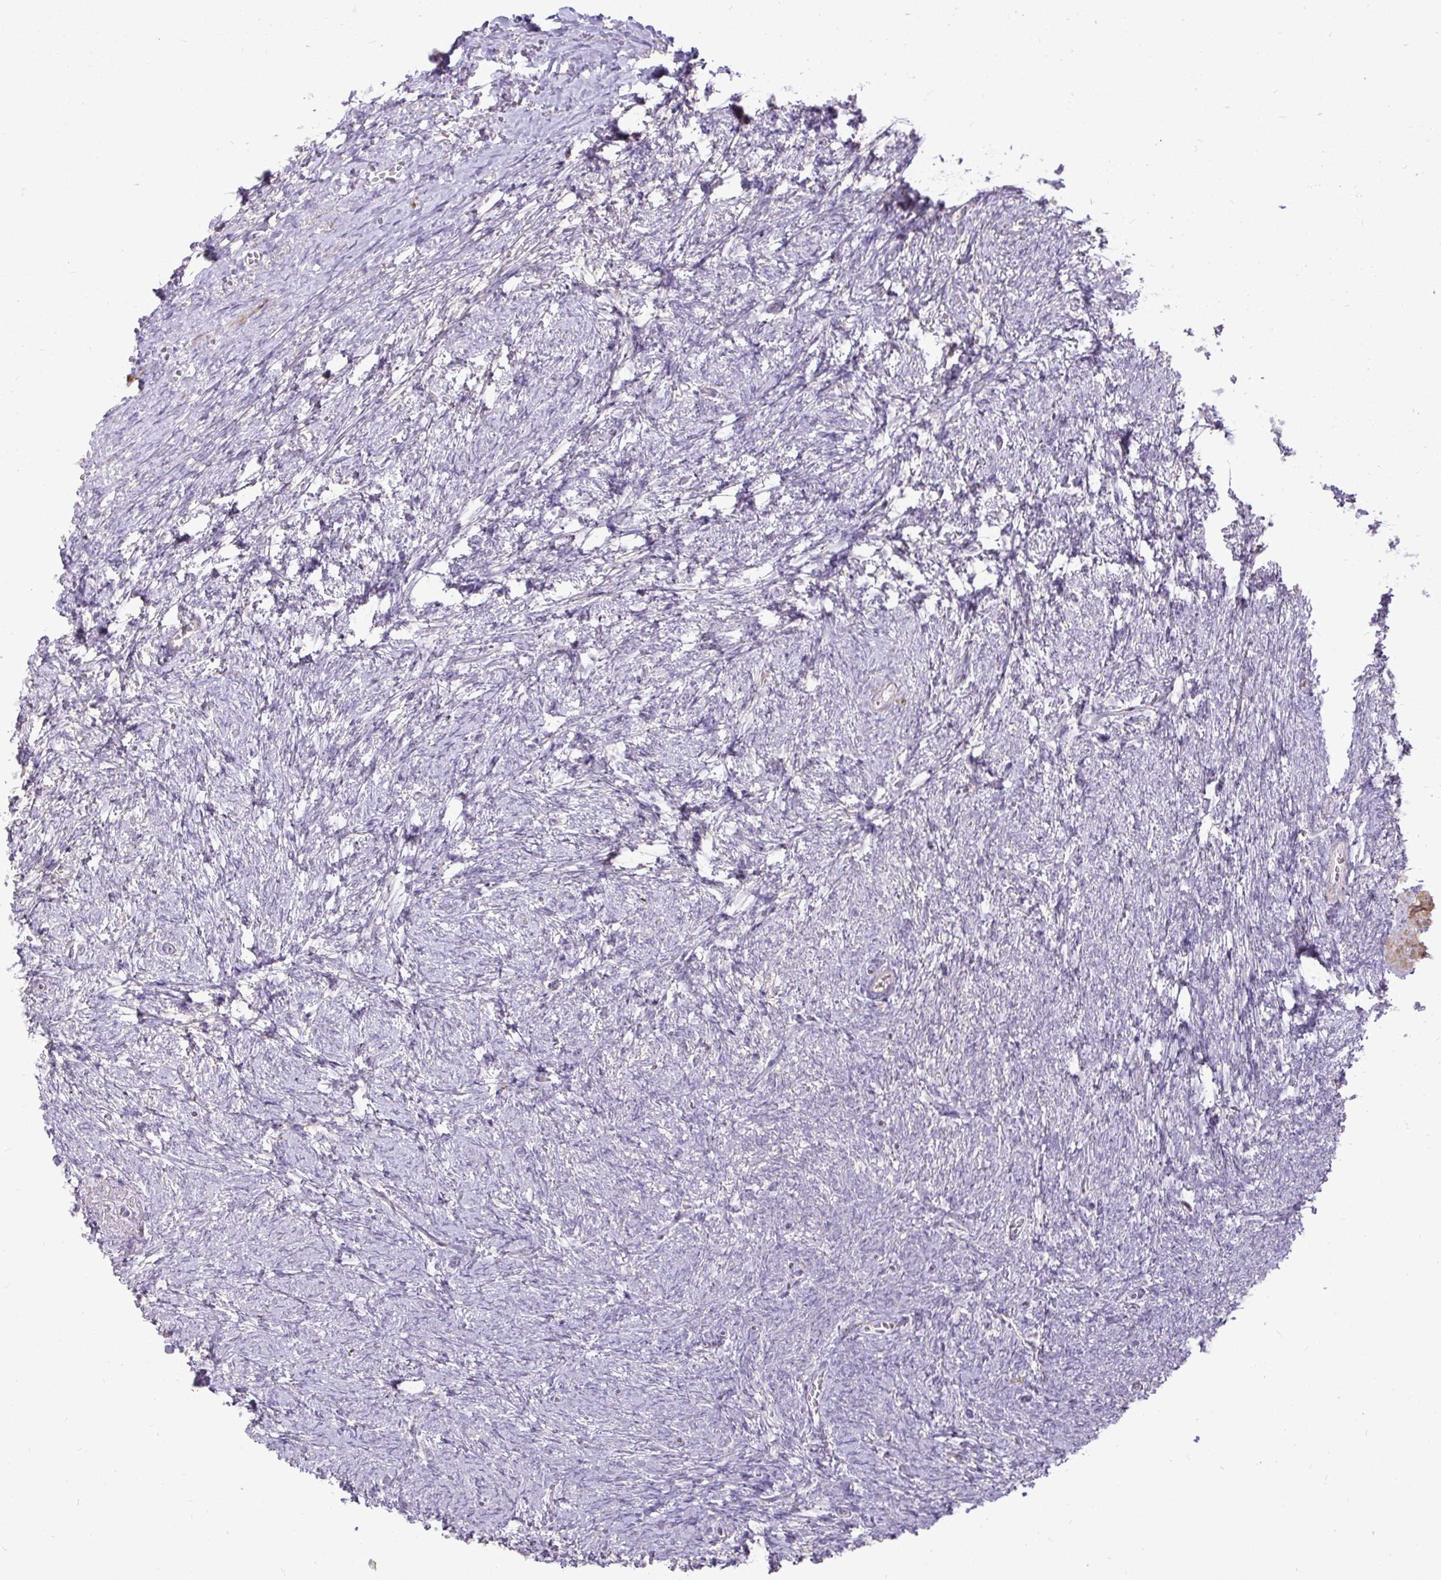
{"staining": {"intensity": "negative", "quantity": "none", "location": "none"}, "tissue": "ovary", "cell_type": "Follicle cells", "image_type": "normal", "snomed": [{"axis": "morphology", "description": "Normal tissue, NOS"}, {"axis": "topography", "description": "Ovary"}], "caption": "Immunohistochemistry (IHC) photomicrograph of unremarkable ovary stained for a protein (brown), which exhibits no expression in follicle cells.", "gene": "STRIP1", "patient": {"sex": "female", "age": 41}}